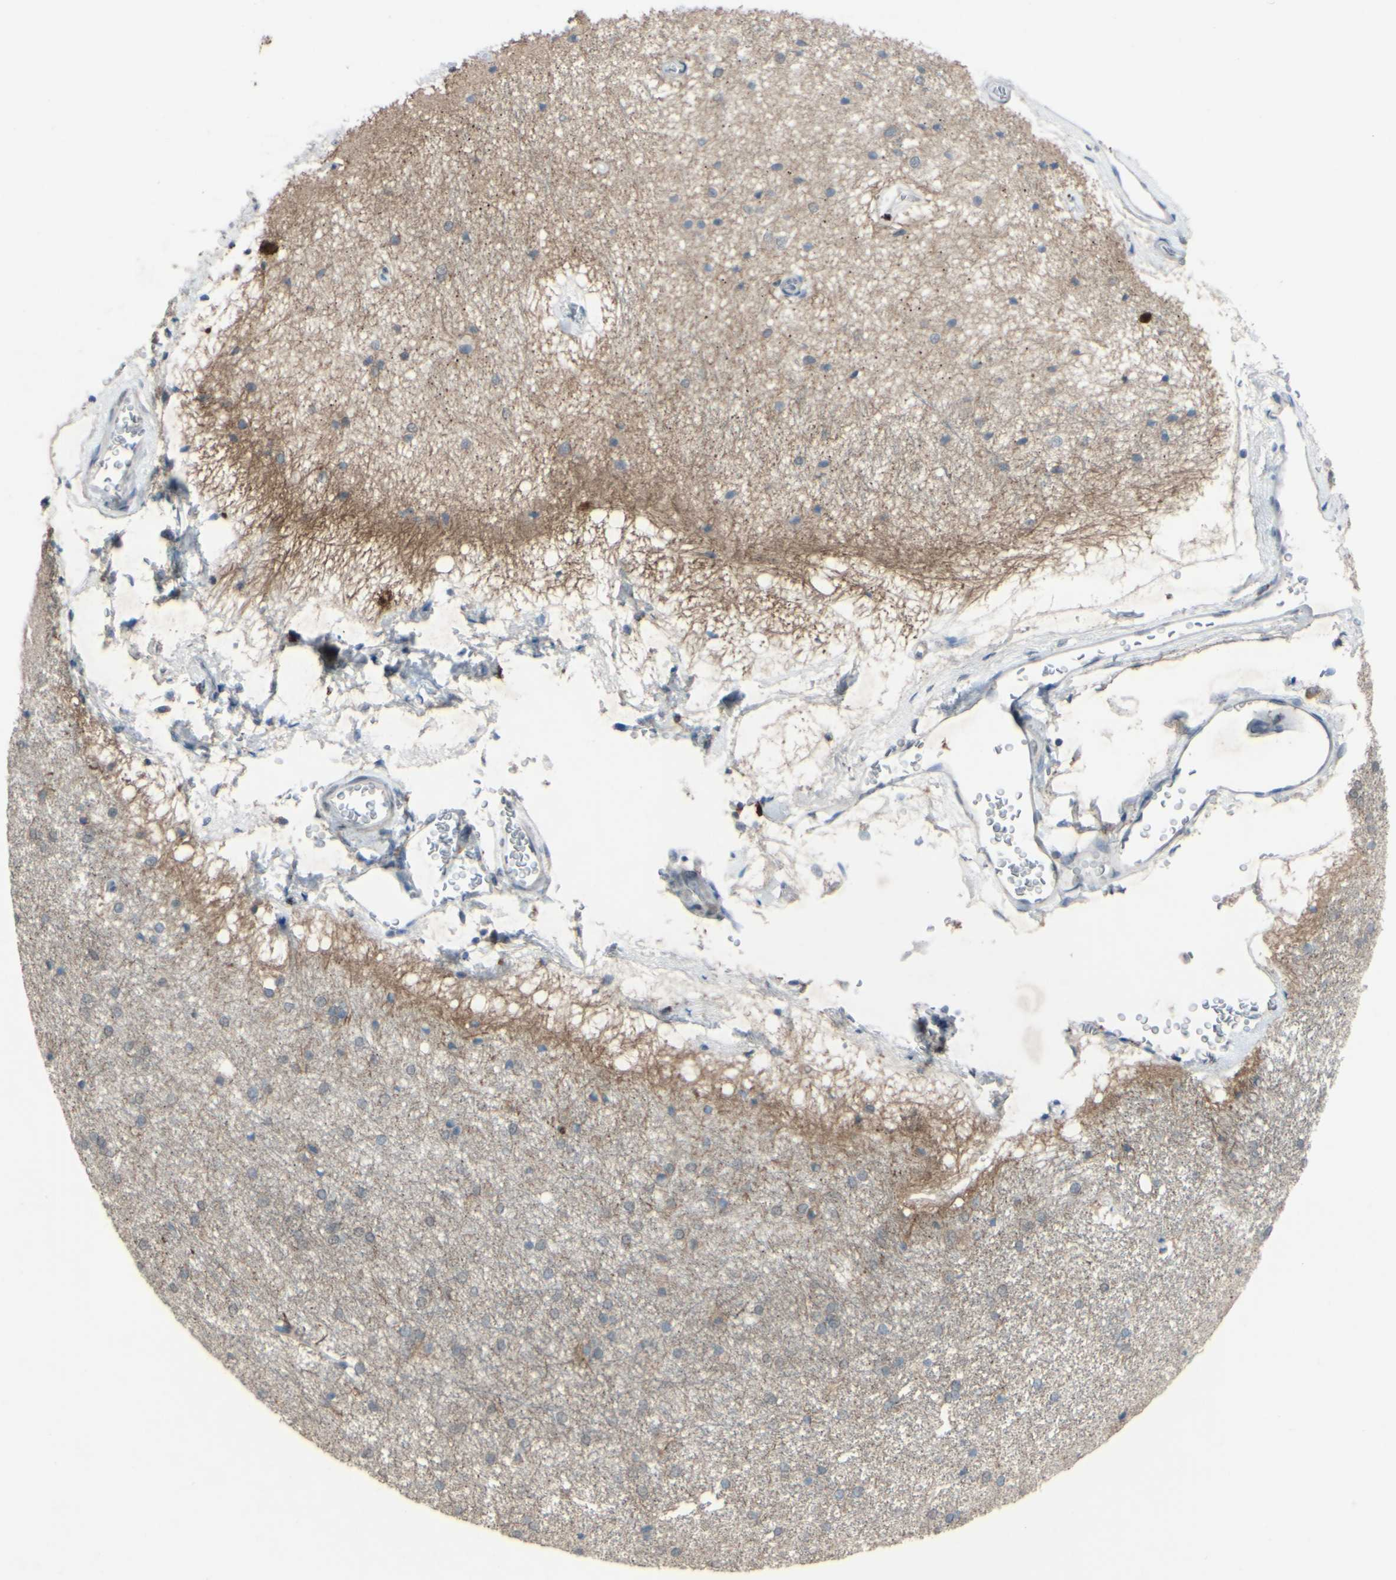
{"staining": {"intensity": "negative", "quantity": "none", "location": "none"}, "tissue": "hippocampus", "cell_type": "Glial cells", "image_type": "normal", "snomed": [{"axis": "morphology", "description": "Normal tissue, NOS"}, {"axis": "topography", "description": "Hippocampus"}], "caption": "Immunohistochemical staining of normal hippocampus shows no significant positivity in glial cells.", "gene": "CDCP1", "patient": {"sex": "female", "age": 19}}